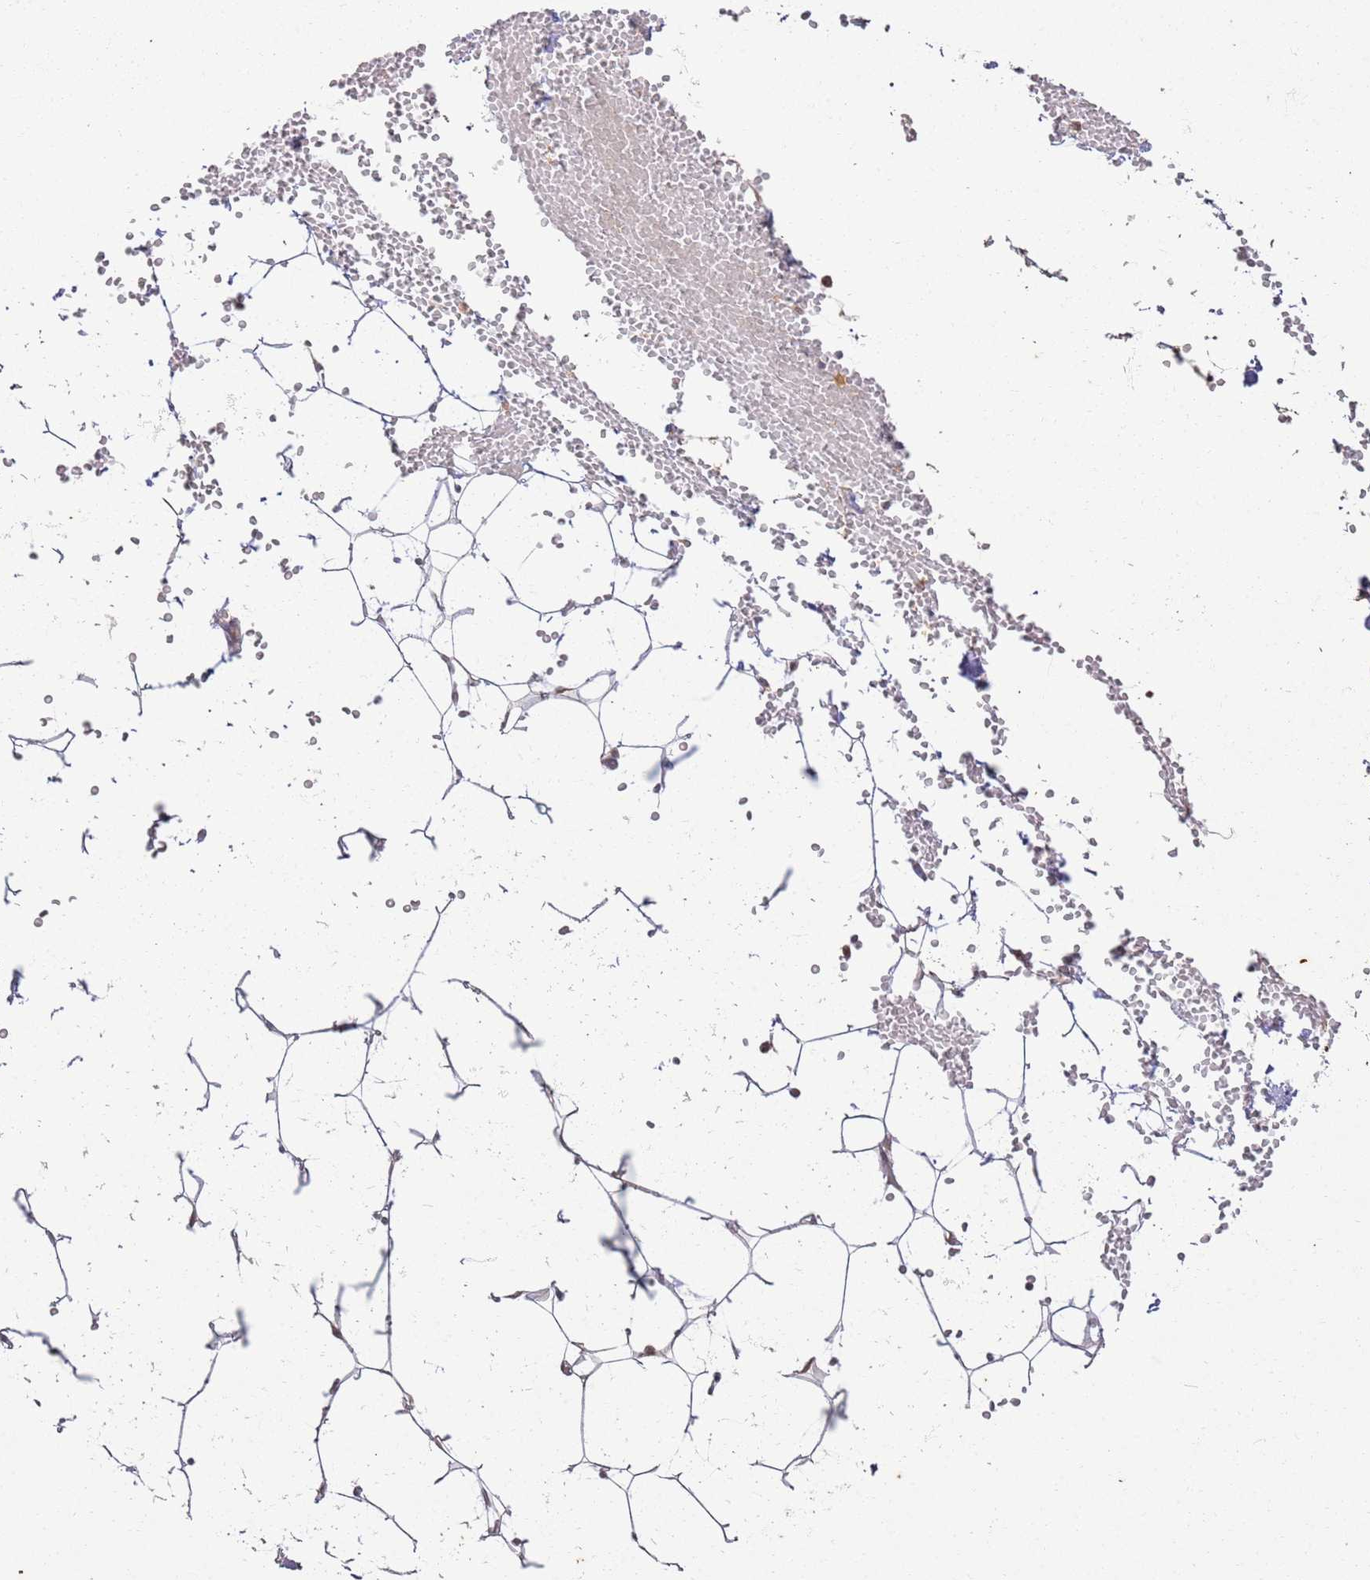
{"staining": {"intensity": "negative", "quantity": "none", "location": "none"}, "tissue": "adipose tissue", "cell_type": "Adipocytes", "image_type": "normal", "snomed": [{"axis": "morphology", "description": "Normal tissue, NOS"}, {"axis": "topography", "description": "Breast"}], "caption": "A high-resolution photomicrograph shows immunohistochemistry staining of unremarkable adipose tissue, which demonstrates no significant staining in adipocytes. (IHC, brightfield microscopy, high magnification).", "gene": "CNPY1", "patient": {"sex": "female", "age": 23}}